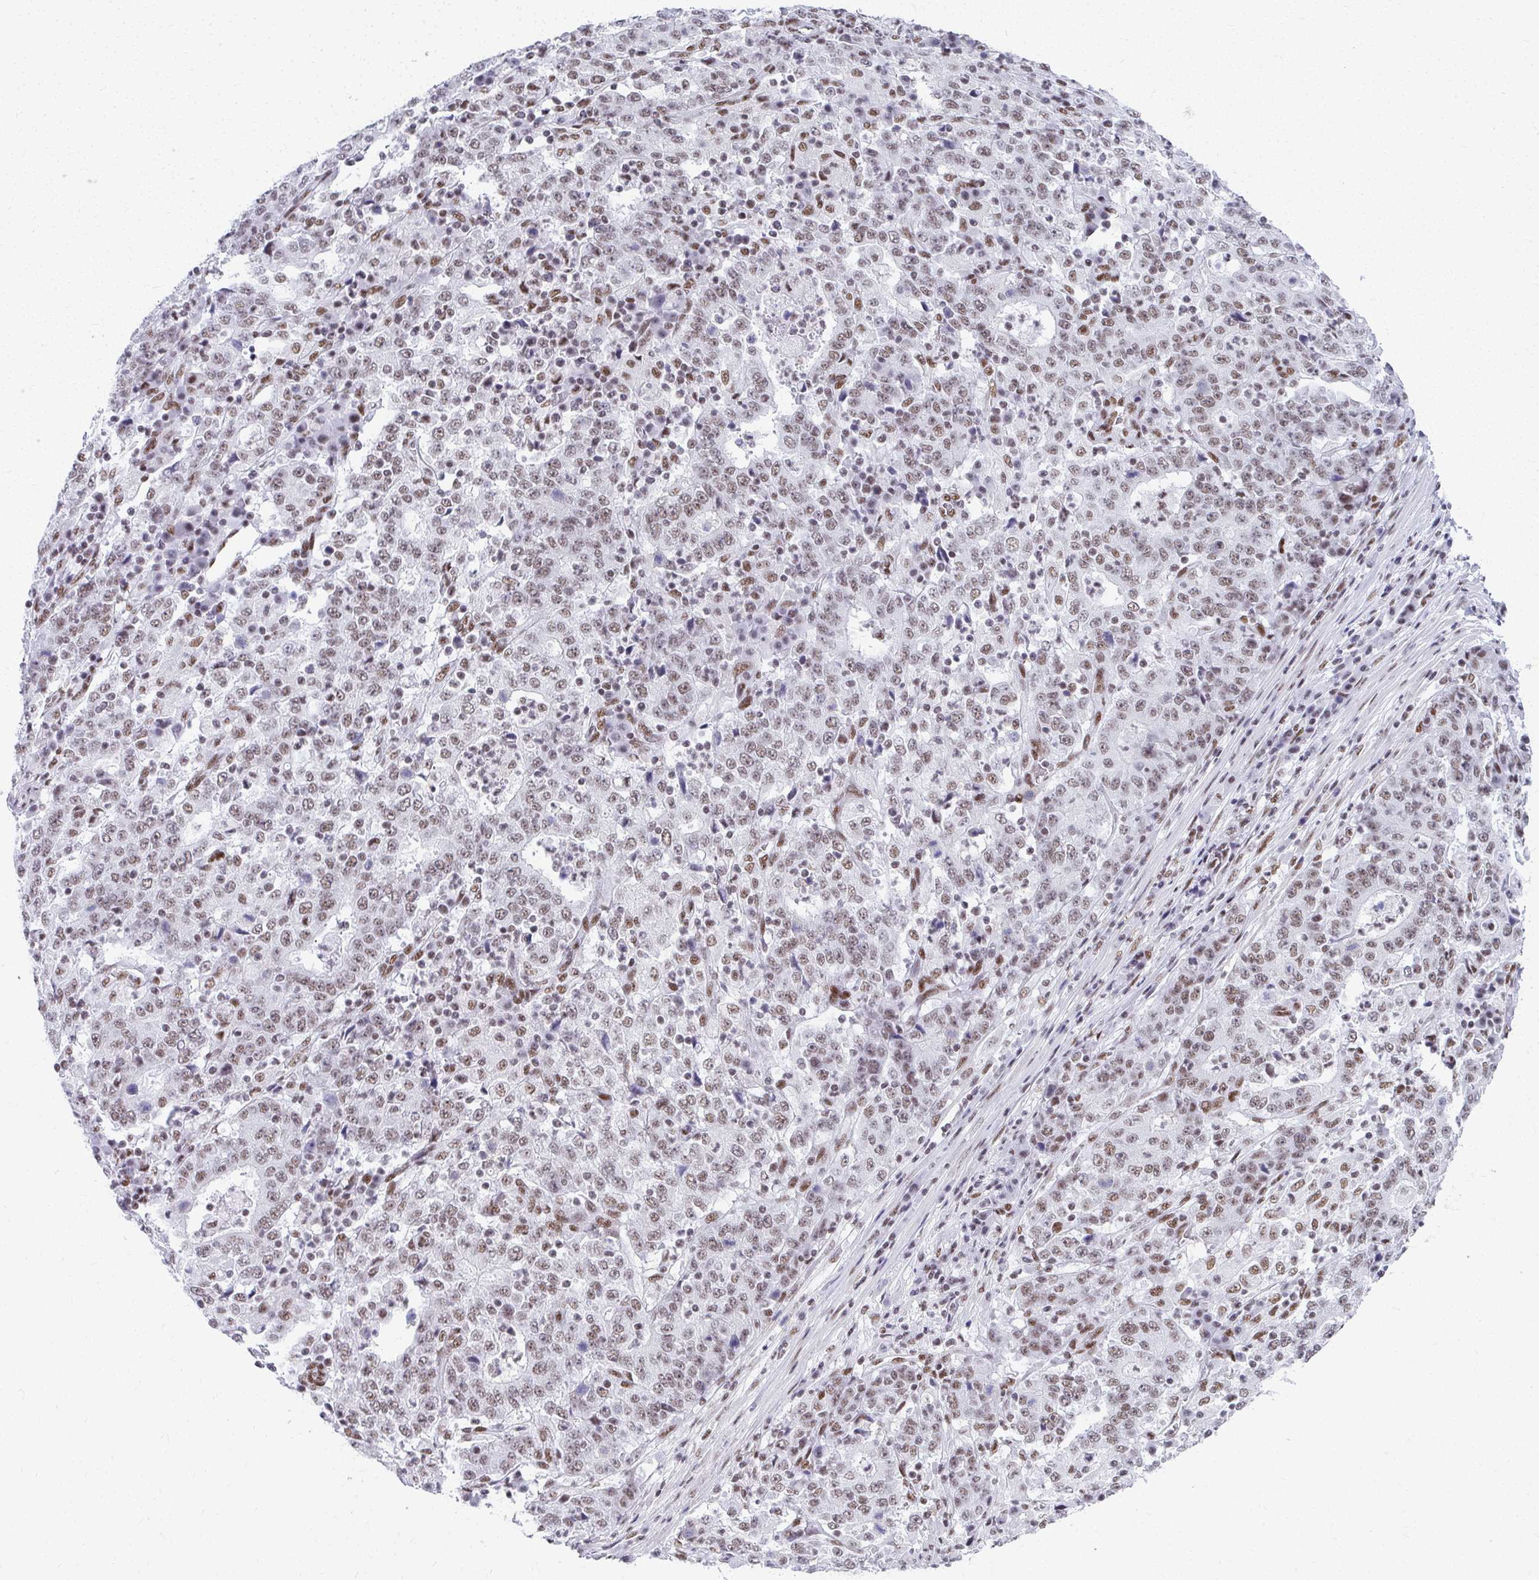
{"staining": {"intensity": "moderate", "quantity": "25%-75%", "location": "nuclear"}, "tissue": "stomach cancer", "cell_type": "Tumor cells", "image_type": "cancer", "snomed": [{"axis": "morphology", "description": "Adenocarcinoma, NOS"}, {"axis": "topography", "description": "Stomach"}], "caption": "Protein positivity by IHC reveals moderate nuclear expression in about 25%-75% of tumor cells in stomach cancer. The protein of interest is stained brown, and the nuclei are stained in blue (DAB IHC with brightfield microscopy, high magnification).", "gene": "CREBBP", "patient": {"sex": "male", "age": 59}}